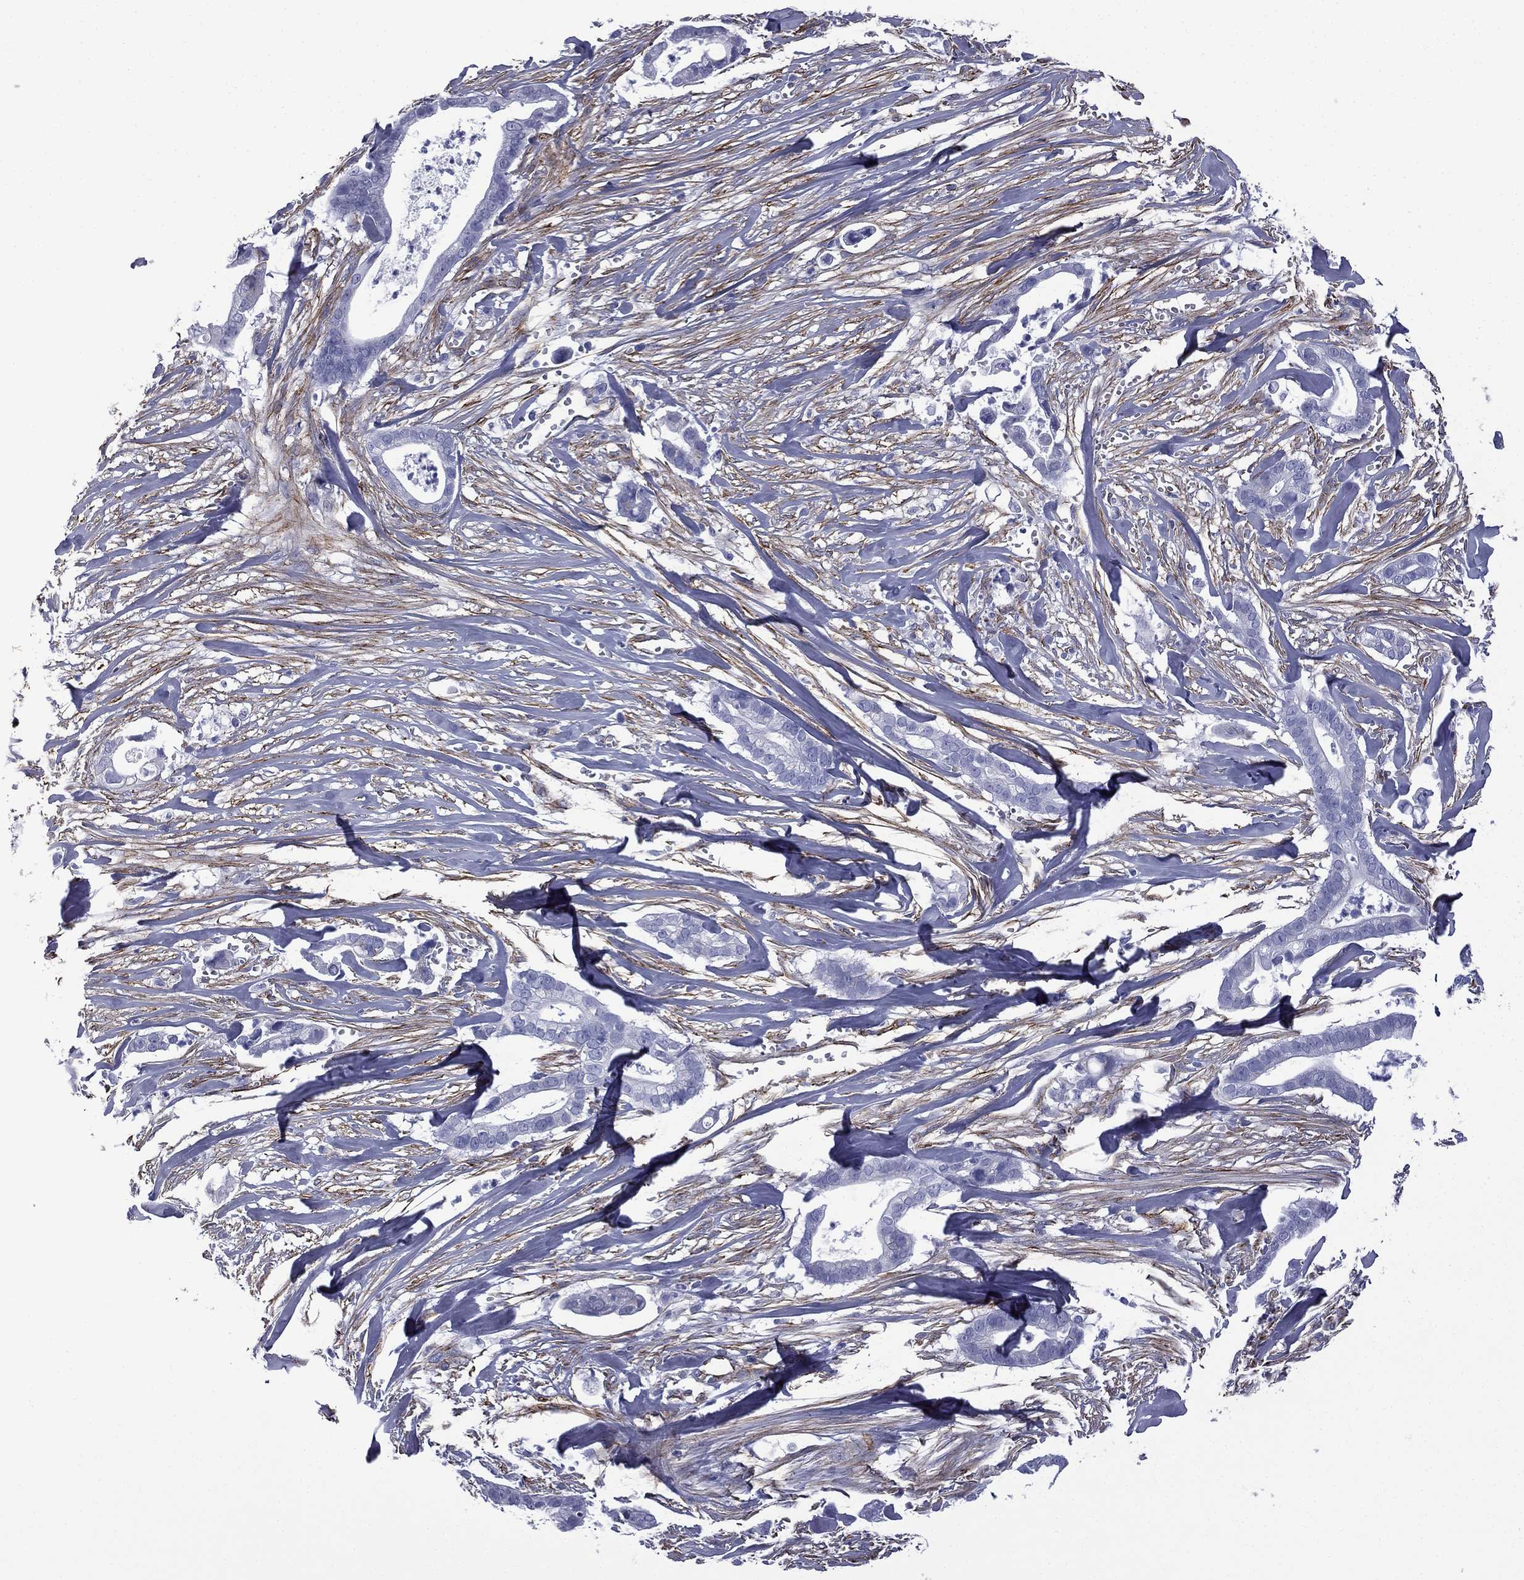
{"staining": {"intensity": "negative", "quantity": "none", "location": "none"}, "tissue": "pancreatic cancer", "cell_type": "Tumor cells", "image_type": "cancer", "snomed": [{"axis": "morphology", "description": "Adenocarcinoma, NOS"}, {"axis": "topography", "description": "Pancreas"}], "caption": "High magnification brightfield microscopy of adenocarcinoma (pancreatic) stained with DAB (3,3'-diaminobenzidine) (brown) and counterstained with hematoxylin (blue): tumor cells show no significant staining. (DAB (3,3'-diaminobenzidine) immunohistochemistry visualized using brightfield microscopy, high magnification).", "gene": "CAVIN3", "patient": {"sex": "male", "age": 61}}